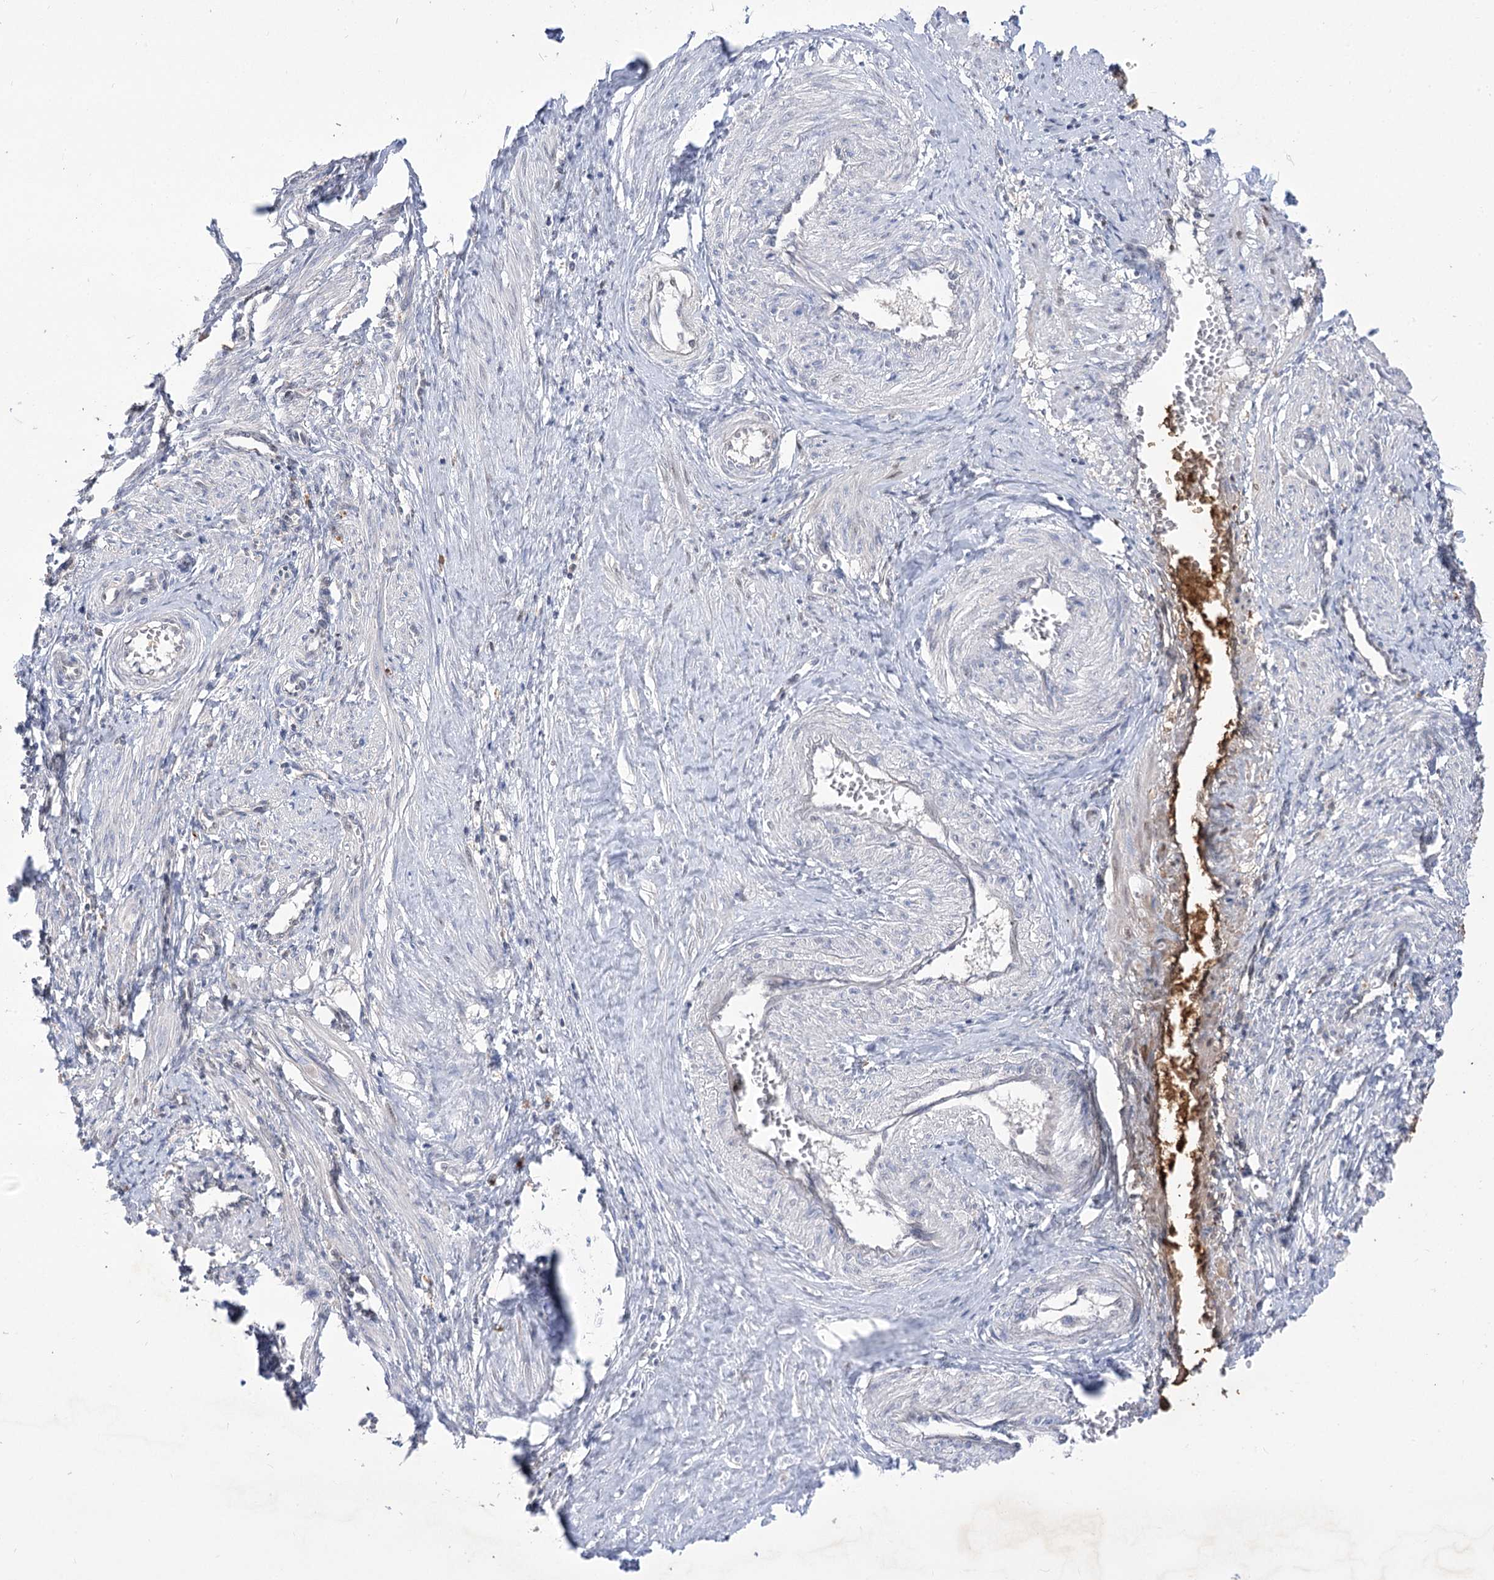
{"staining": {"intensity": "negative", "quantity": "none", "location": "none"}, "tissue": "smooth muscle", "cell_type": "Smooth muscle cells", "image_type": "normal", "snomed": [{"axis": "morphology", "description": "Normal tissue, NOS"}, {"axis": "topography", "description": "Endometrium"}], "caption": "High power microscopy photomicrograph of an immunohistochemistry (IHC) image of benign smooth muscle, revealing no significant staining in smooth muscle cells. (Stains: DAB immunohistochemistry with hematoxylin counter stain, Microscopy: brightfield microscopy at high magnification).", "gene": "SIAE", "patient": {"sex": "female", "age": 33}}